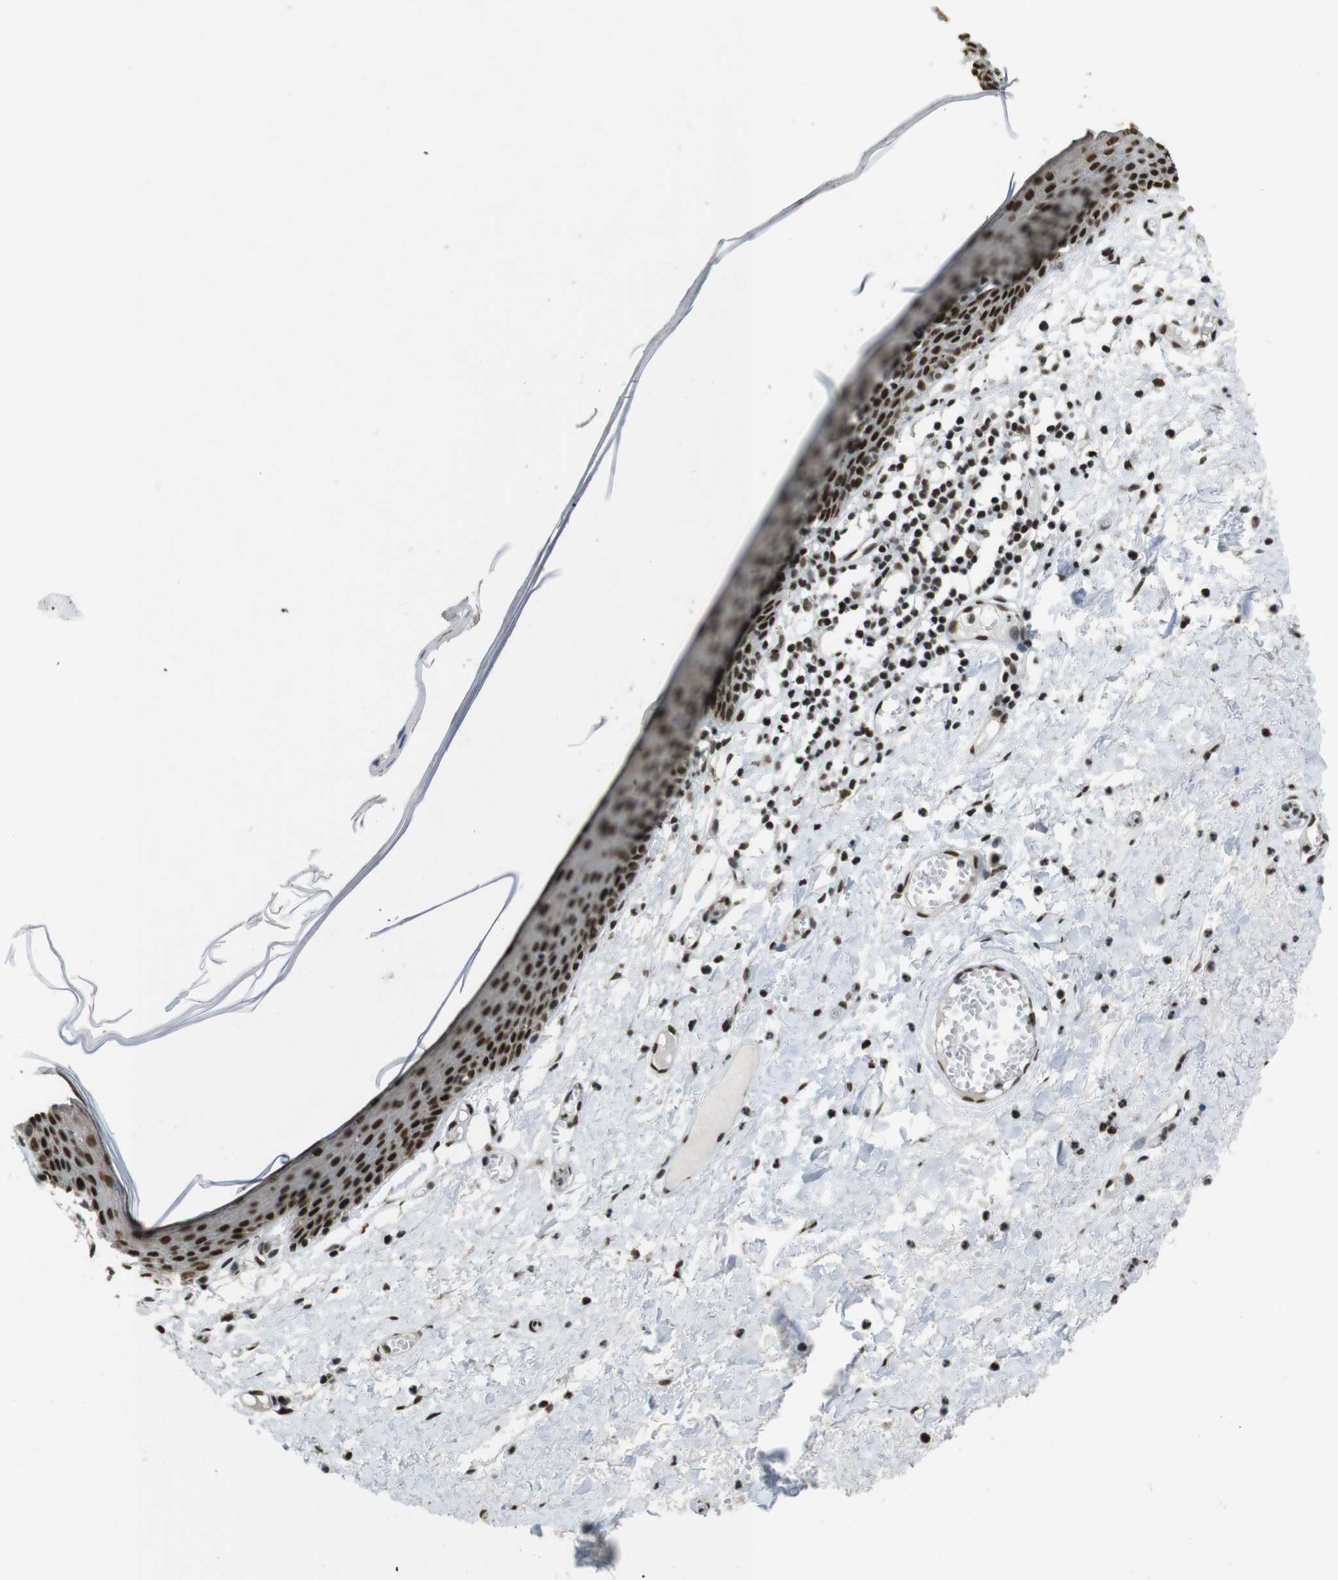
{"staining": {"intensity": "strong", "quantity": ">75%", "location": "cytoplasmic/membranous,nuclear"}, "tissue": "skin", "cell_type": "Epidermal cells", "image_type": "normal", "snomed": [{"axis": "morphology", "description": "Normal tissue, NOS"}, {"axis": "topography", "description": "Vulva"}], "caption": "Immunohistochemistry (IHC) of unremarkable human skin displays high levels of strong cytoplasmic/membranous,nuclear expression in approximately >75% of epidermal cells.", "gene": "CSNK2B", "patient": {"sex": "female", "age": 54}}